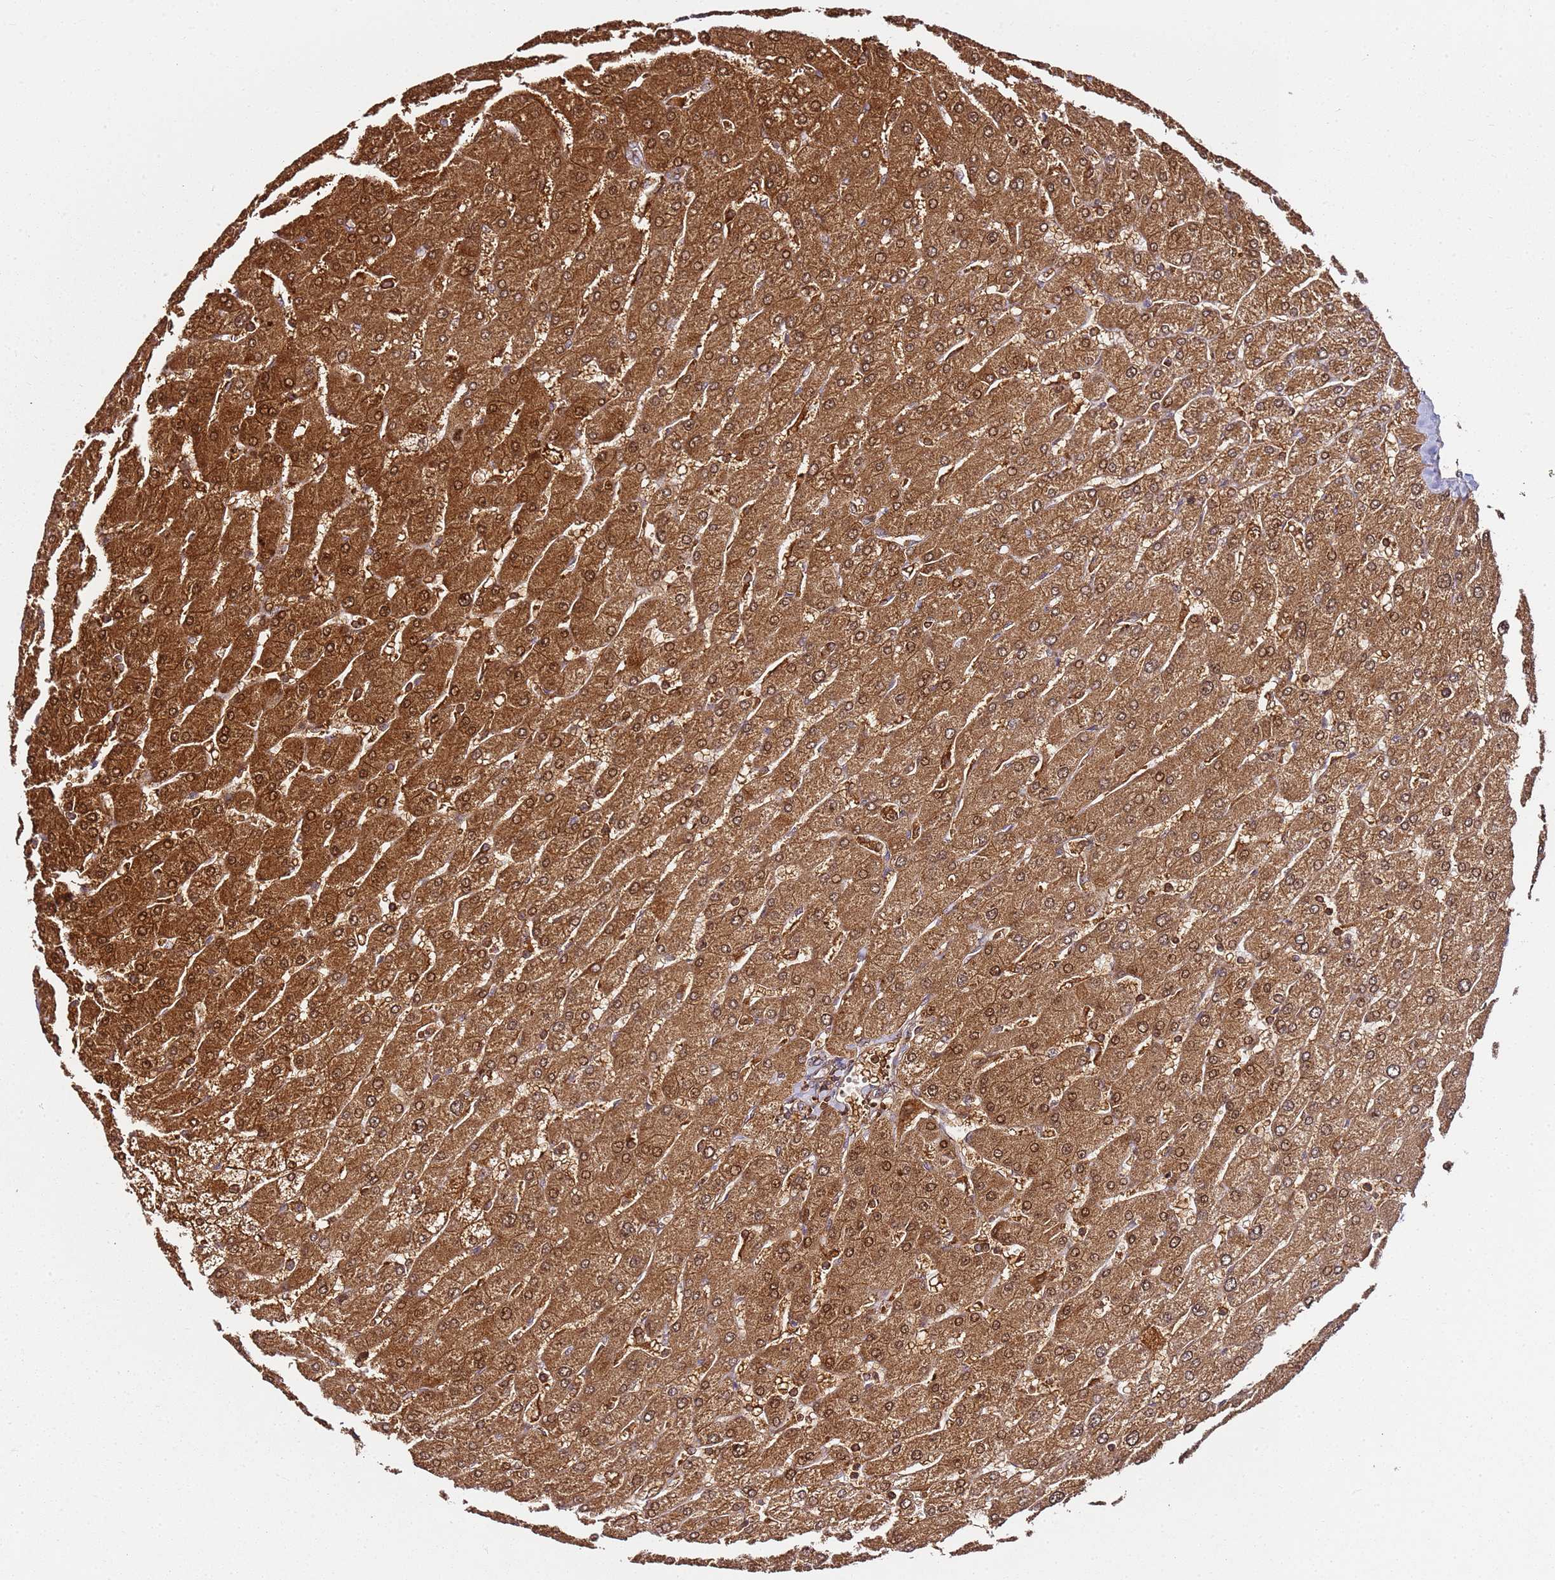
{"staining": {"intensity": "weak", "quantity": ">75%", "location": "cytoplasmic/membranous"}, "tissue": "liver", "cell_type": "Cholangiocytes", "image_type": "normal", "snomed": [{"axis": "morphology", "description": "Normal tissue, NOS"}, {"axis": "topography", "description": "Liver"}], "caption": "IHC histopathology image of benign human liver stained for a protein (brown), which displays low levels of weak cytoplasmic/membranous staining in about >75% of cholangiocytes.", "gene": "PRMT7", "patient": {"sex": "male", "age": 55}}